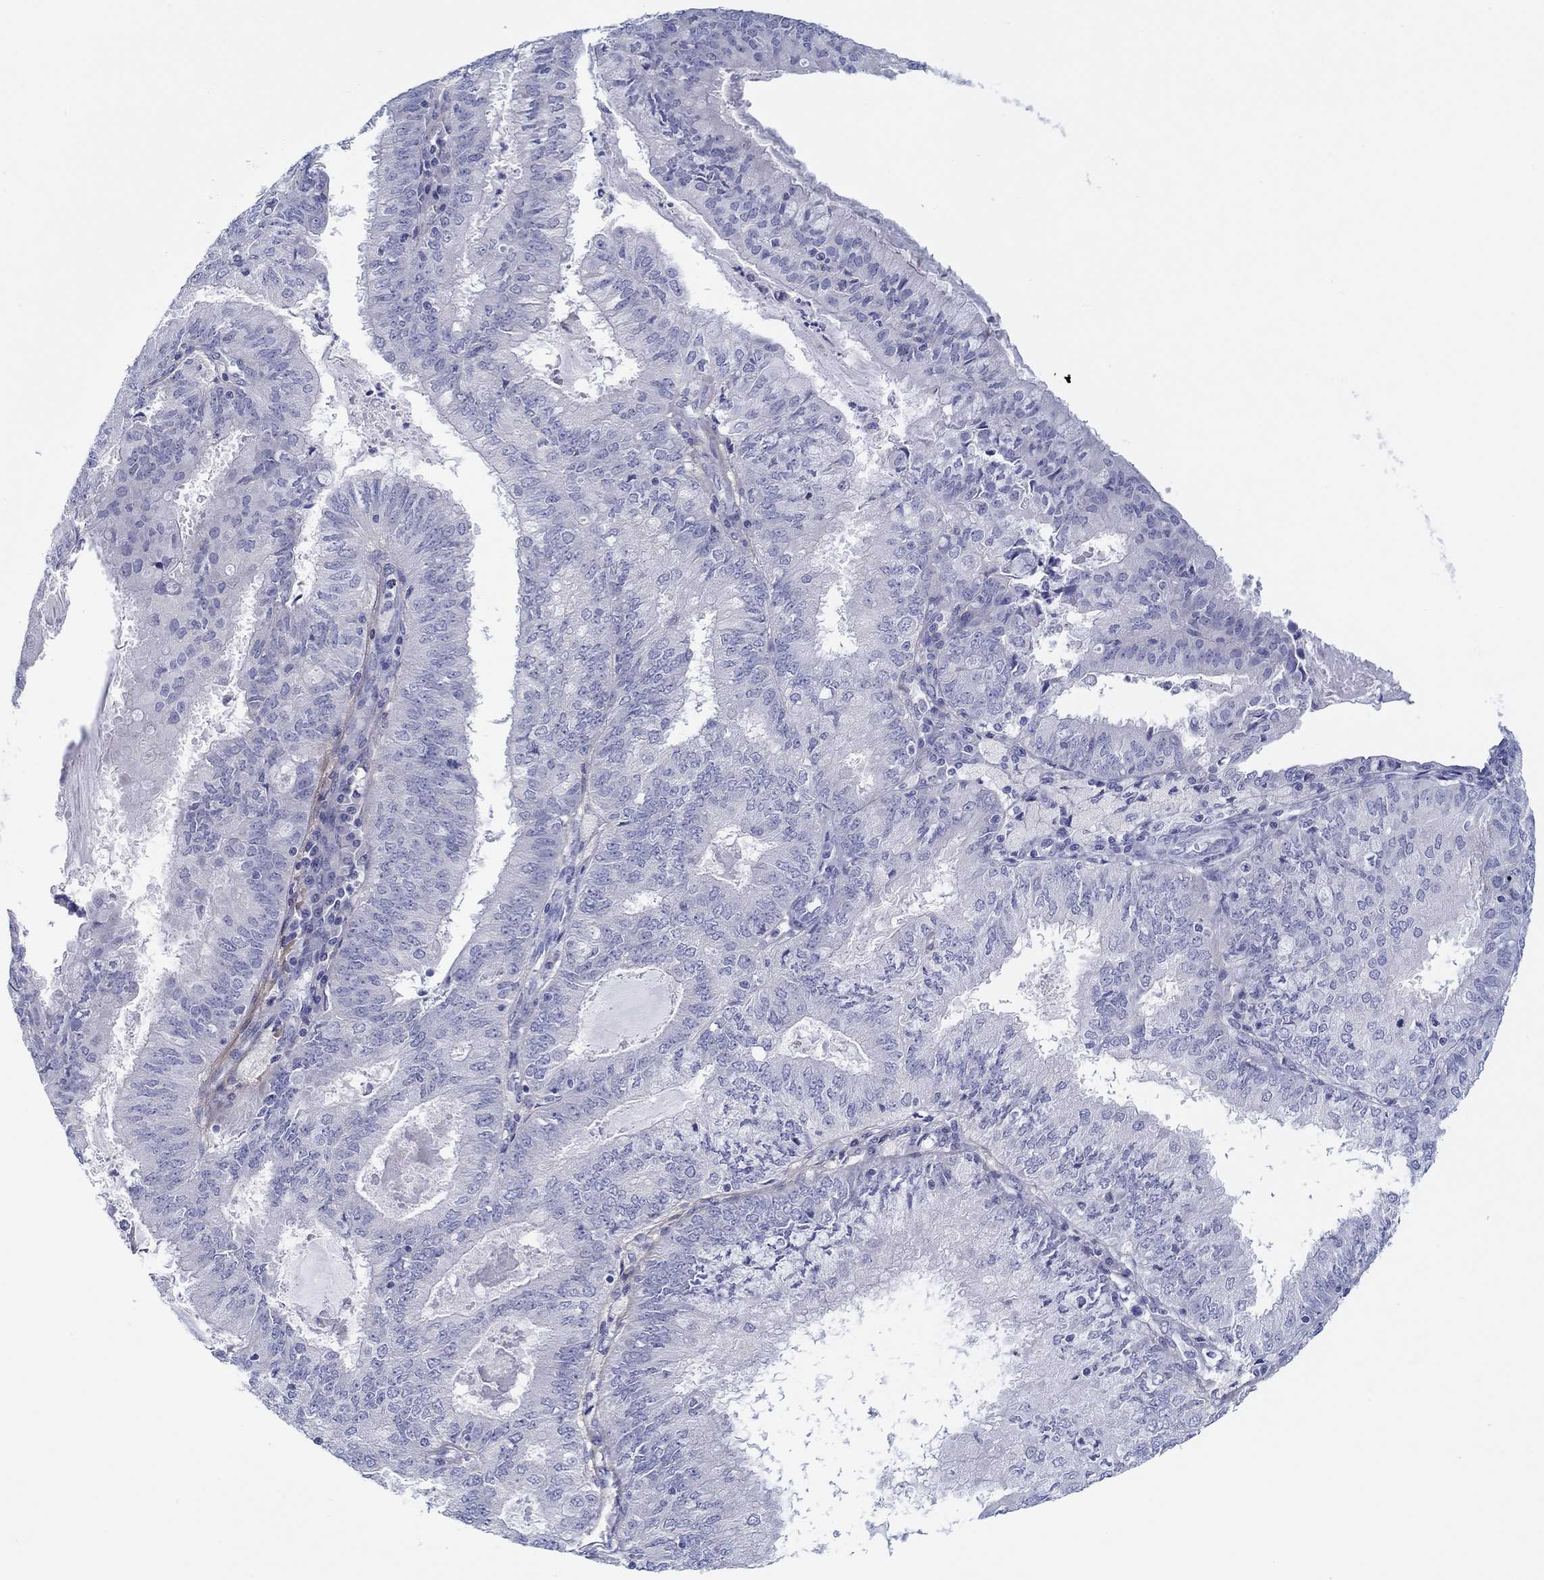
{"staining": {"intensity": "negative", "quantity": "none", "location": "none"}, "tissue": "endometrial cancer", "cell_type": "Tumor cells", "image_type": "cancer", "snomed": [{"axis": "morphology", "description": "Adenocarcinoma, NOS"}, {"axis": "topography", "description": "Endometrium"}], "caption": "Immunohistochemistry of adenocarcinoma (endometrial) demonstrates no staining in tumor cells.", "gene": "HAPLN4", "patient": {"sex": "female", "age": 57}}